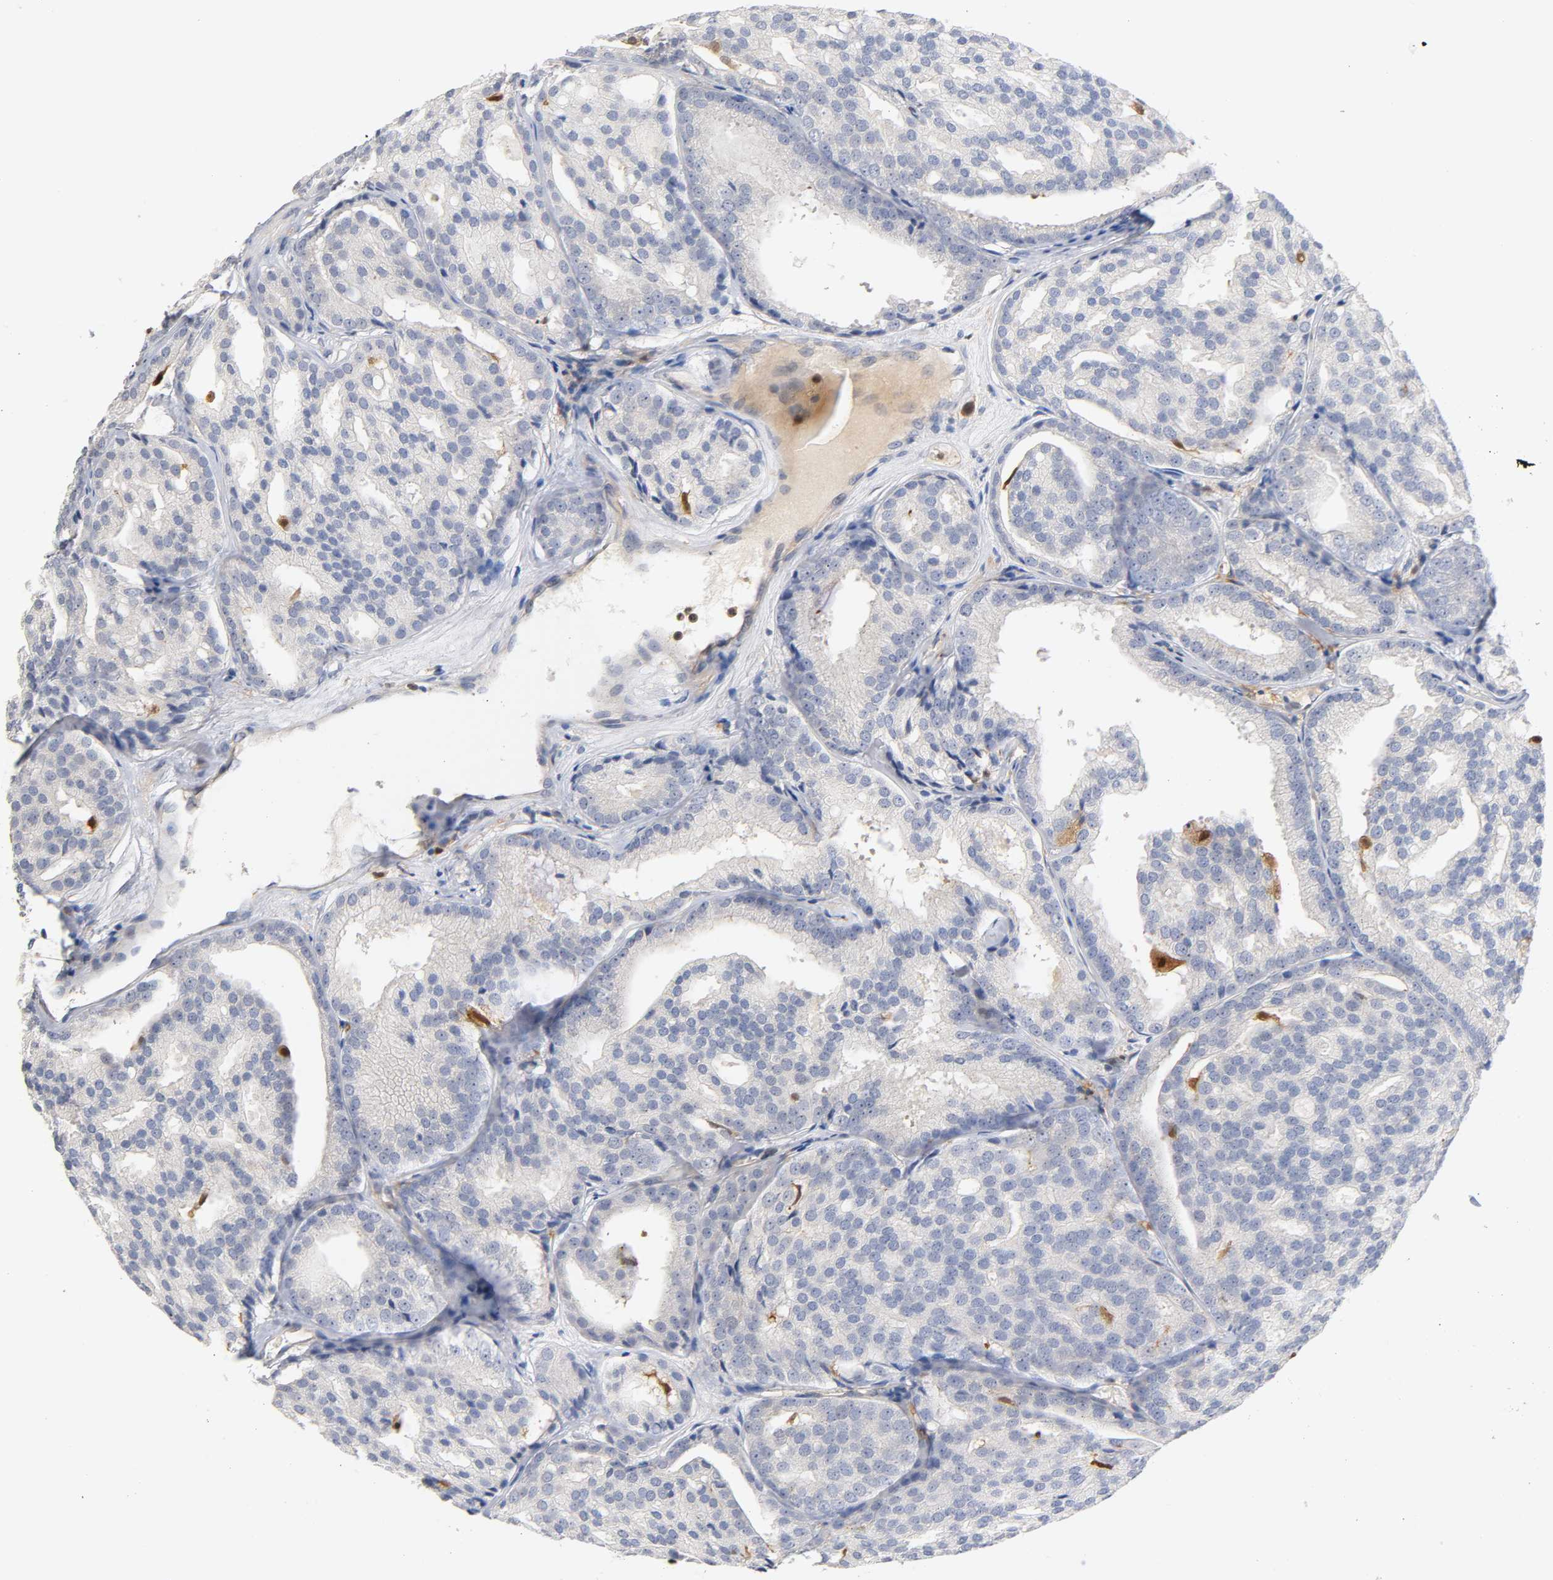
{"staining": {"intensity": "negative", "quantity": "none", "location": "none"}, "tissue": "prostate cancer", "cell_type": "Tumor cells", "image_type": "cancer", "snomed": [{"axis": "morphology", "description": "Adenocarcinoma, High grade"}, {"axis": "topography", "description": "Prostate"}], "caption": "Tumor cells are negative for brown protein staining in prostate adenocarcinoma (high-grade).", "gene": "IL18", "patient": {"sex": "male", "age": 64}}